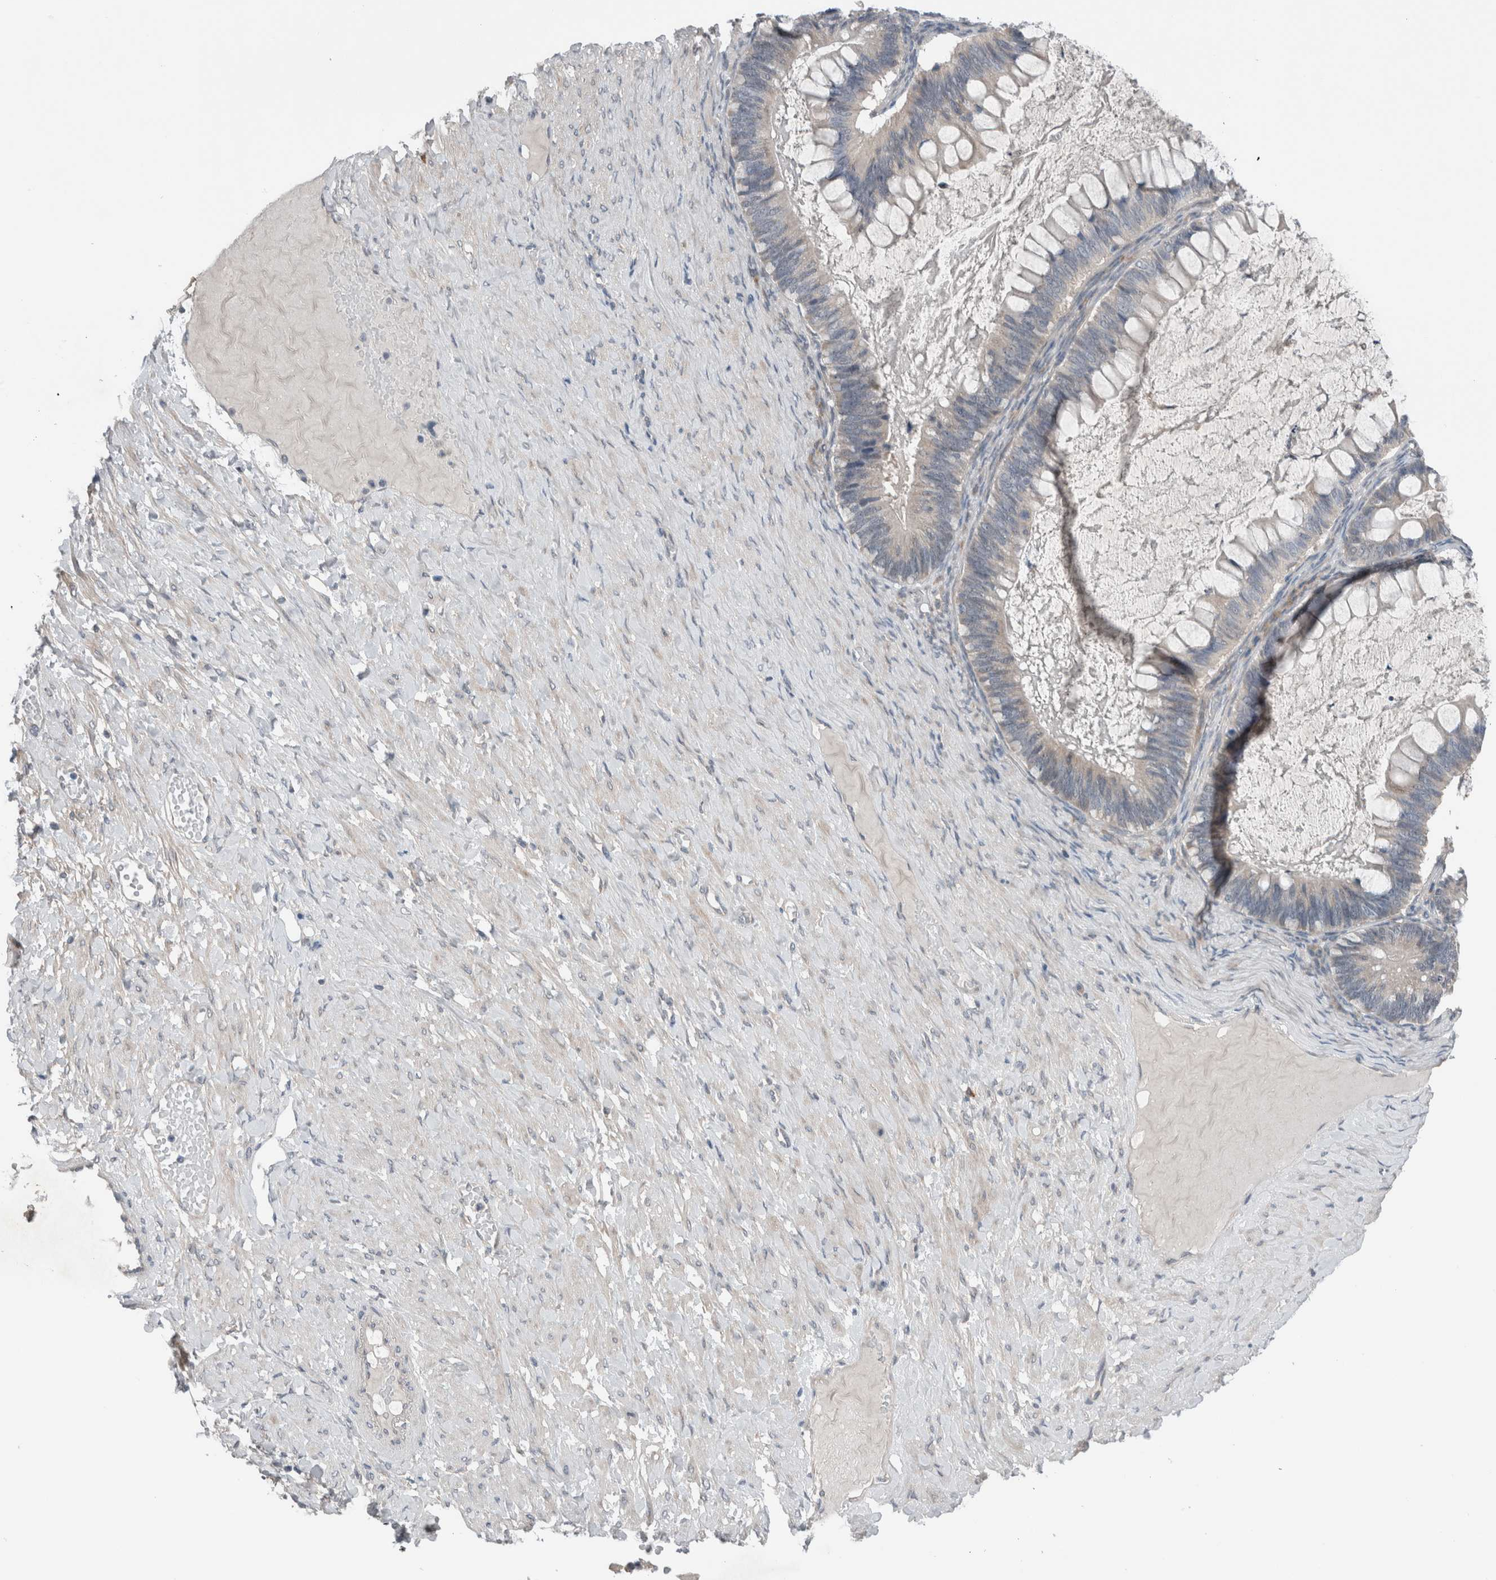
{"staining": {"intensity": "negative", "quantity": "none", "location": "none"}, "tissue": "ovarian cancer", "cell_type": "Tumor cells", "image_type": "cancer", "snomed": [{"axis": "morphology", "description": "Cystadenocarcinoma, mucinous, NOS"}, {"axis": "topography", "description": "Ovary"}], "caption": "IHC image of neoplastic tissue: mucinous cystadenocarcinoma (ovarian) stained with DAB (3,3'-diaminobenzidine) shows no significant protein expression in tumor cells.", "gene": "CRNN", "patient": {"sex": "female", "age": 61}}